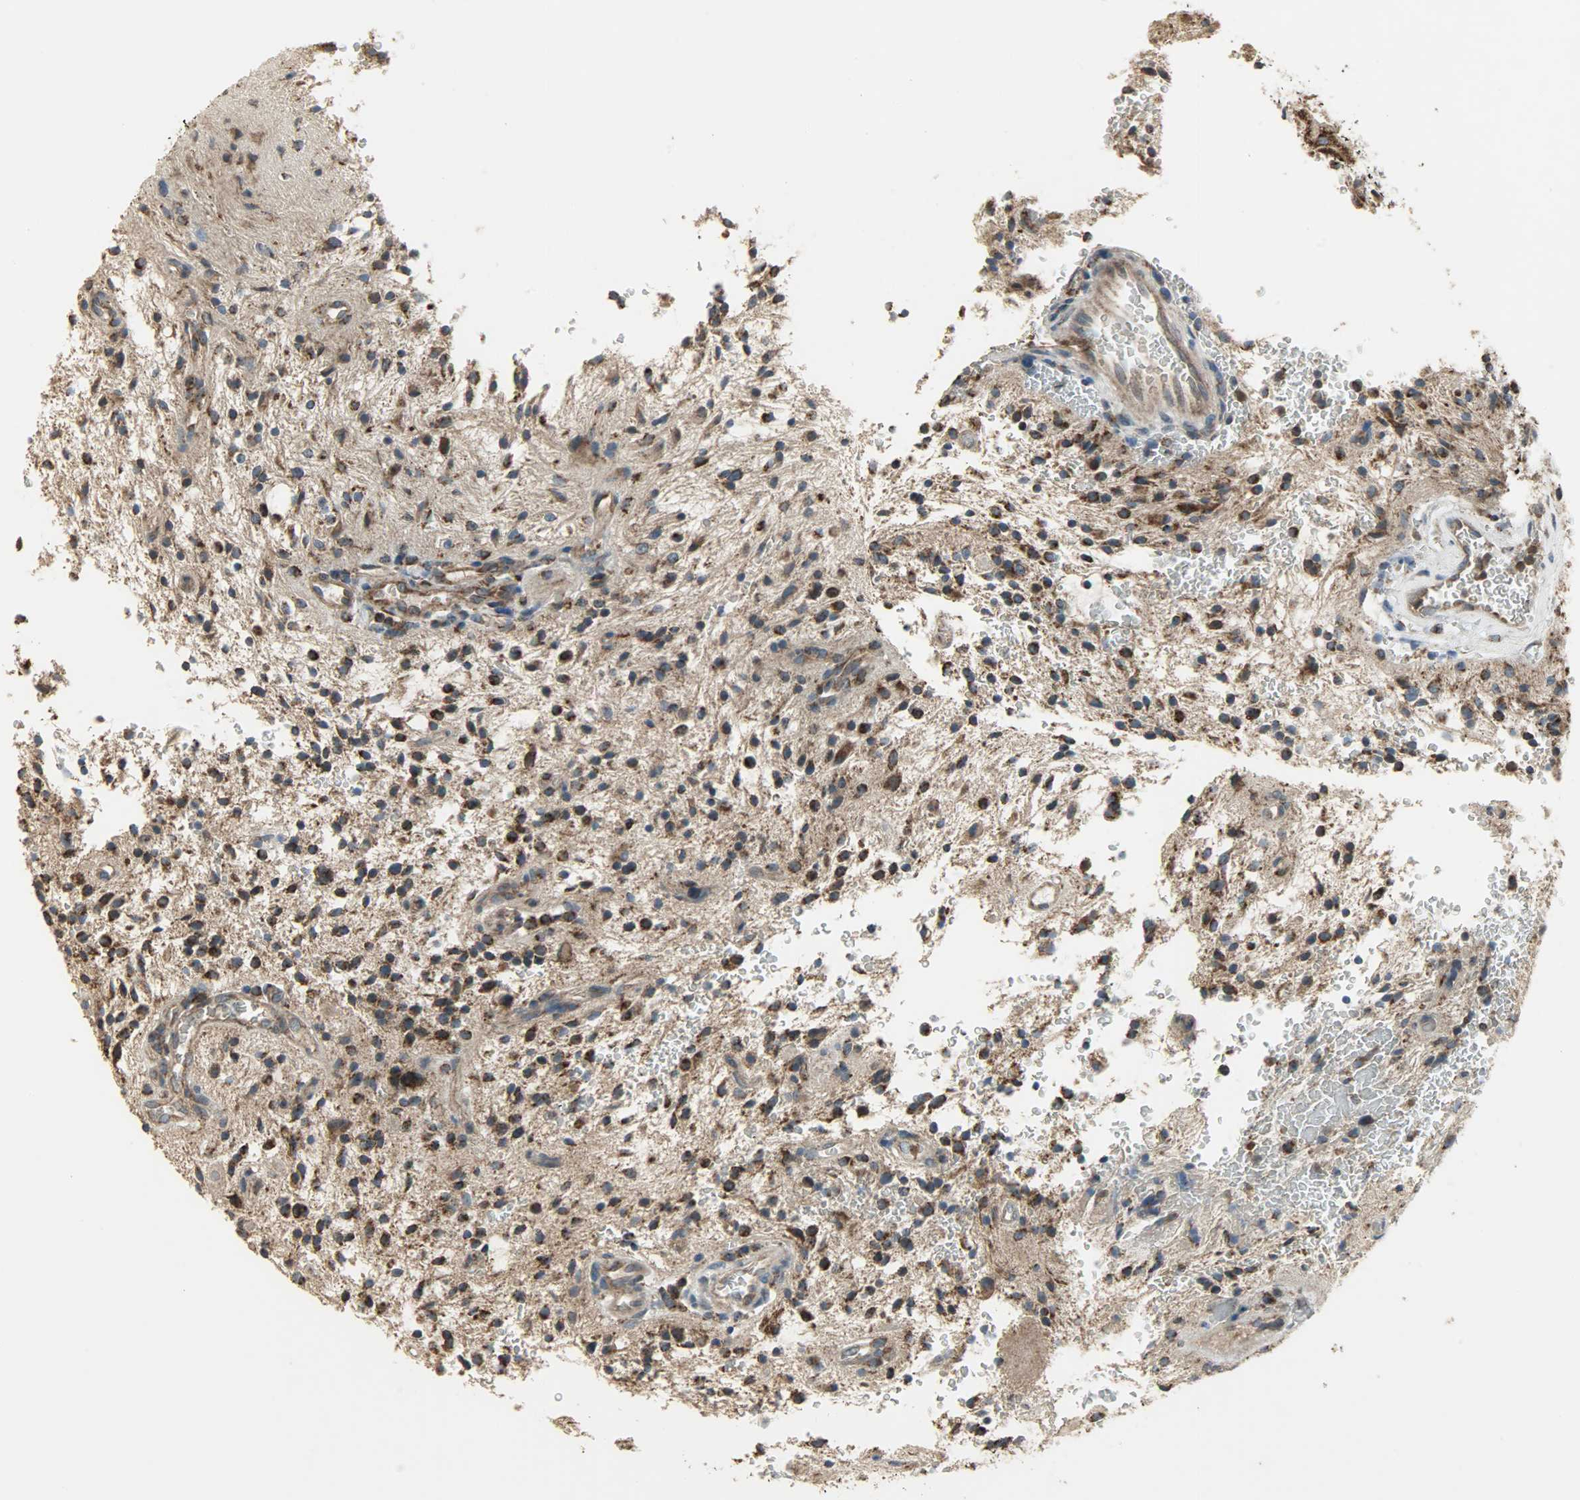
{"staining": {"intensity": "strong", "quantity": ">75%", "location": "cytoplasmic/membranous"}, "tissue": "glioma", "cell_type": "Tumor cells", "image_type": "cancer", "snomed": [{"axis": "morphology", "description": "Glioma, malignant, NOS"}, {"axis": "topography", "description": "Cerebellum"}], "caption": "Glioma stained for a protein shows strong cytoplasmic/membranous positivity in tumor cells.", "gene": "AMT", "patient": {"sex": "female", "age": 10}}